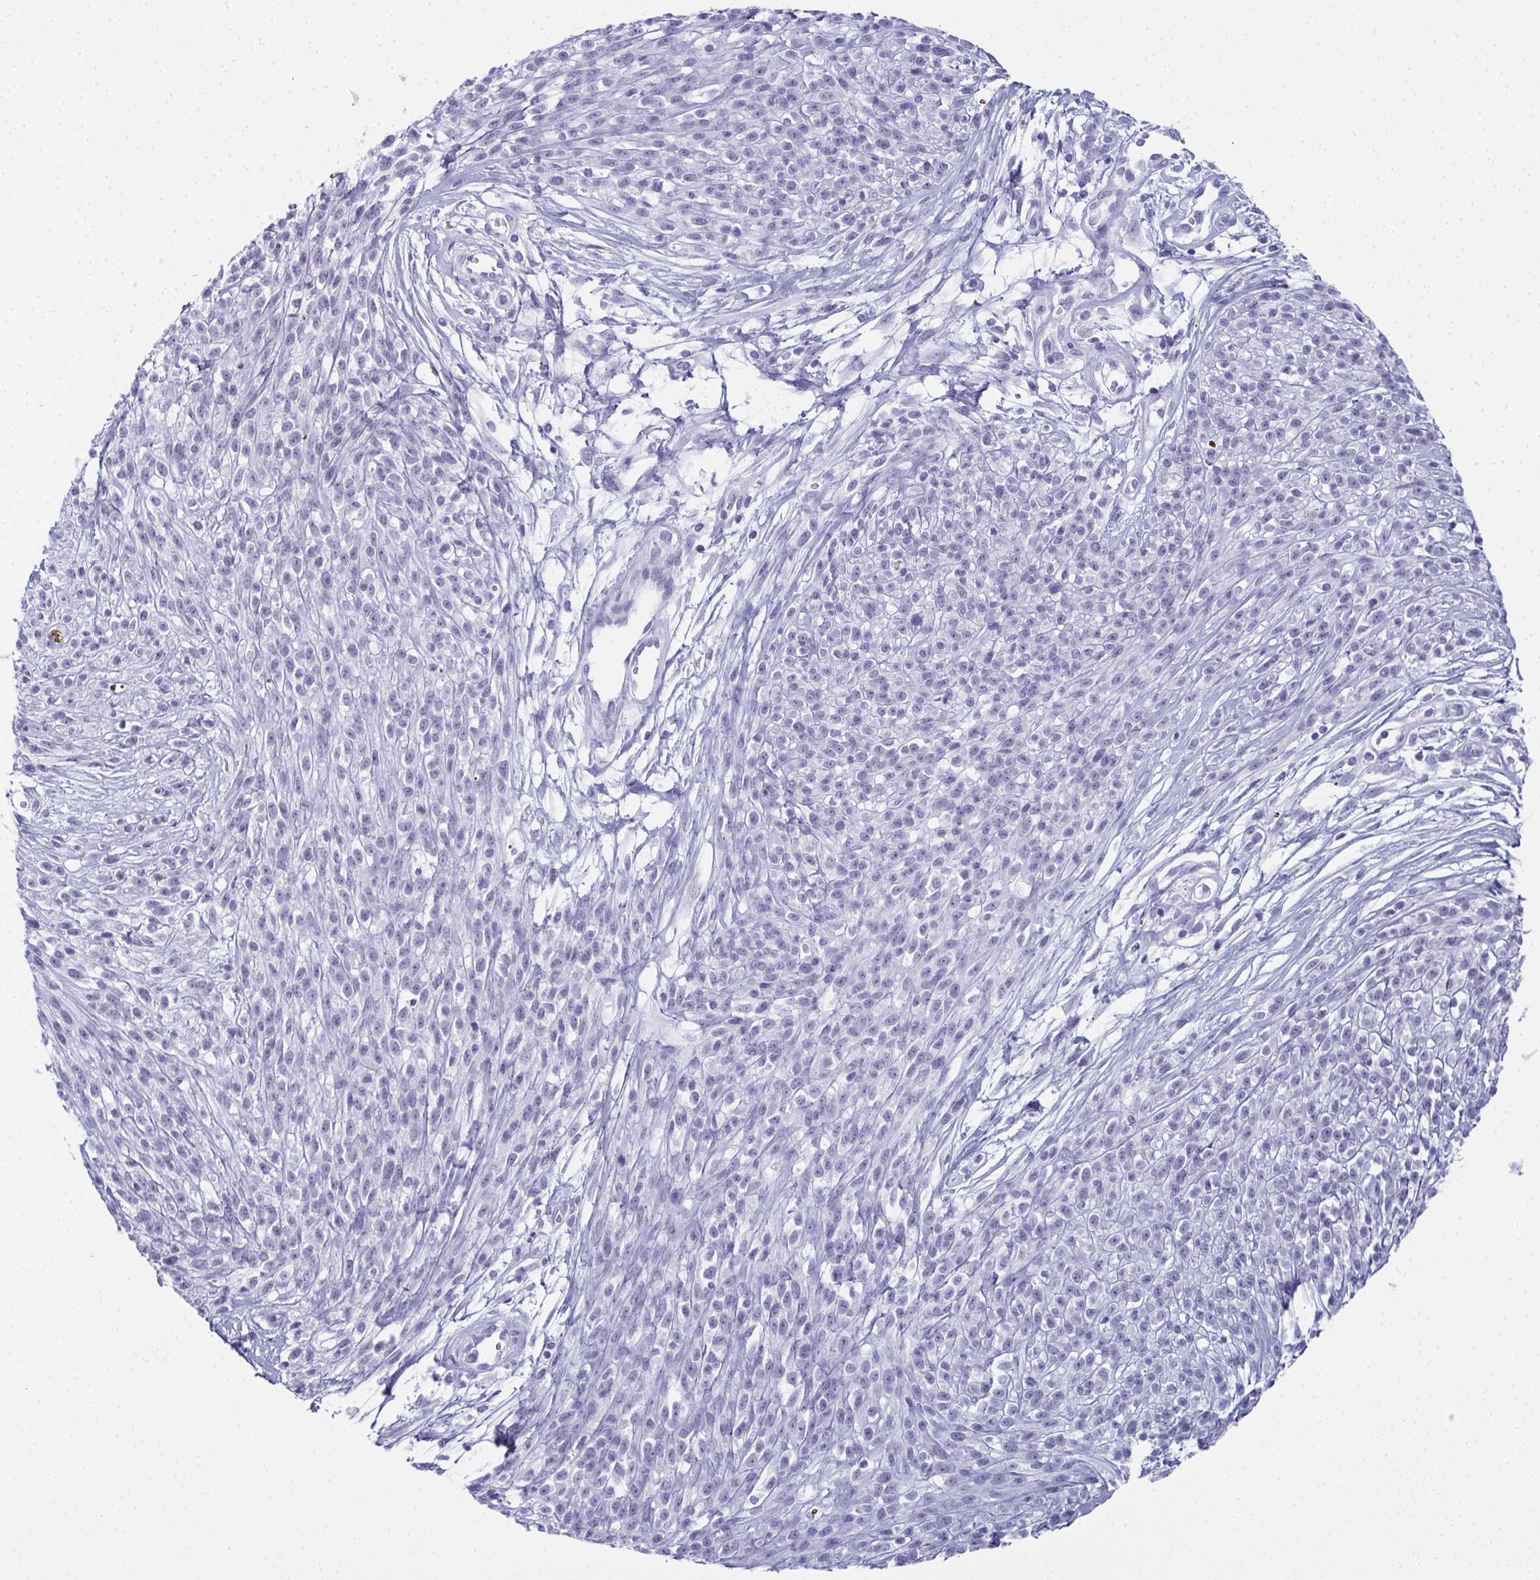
{"staining": {"intensity": "negative", "quantity": "none", "location": "none"}, "tissue": "melanoma", "cell_type": "Tumor cells", "image_type": "cancer", "snomed": [{"axis": "morphology", "description": "Malignant melanoma, NOS"}, {"axis": "topography", "description": "Skin"}, {"axis": "topography", "description": "Skin of trunk"}], "caption": "The immunohistochemistry histopathology image has no significant expression in tumor cells of melanoma tissue.", "gene": "SLC36A2", "patient": {"sex": "male", "age": 74}}